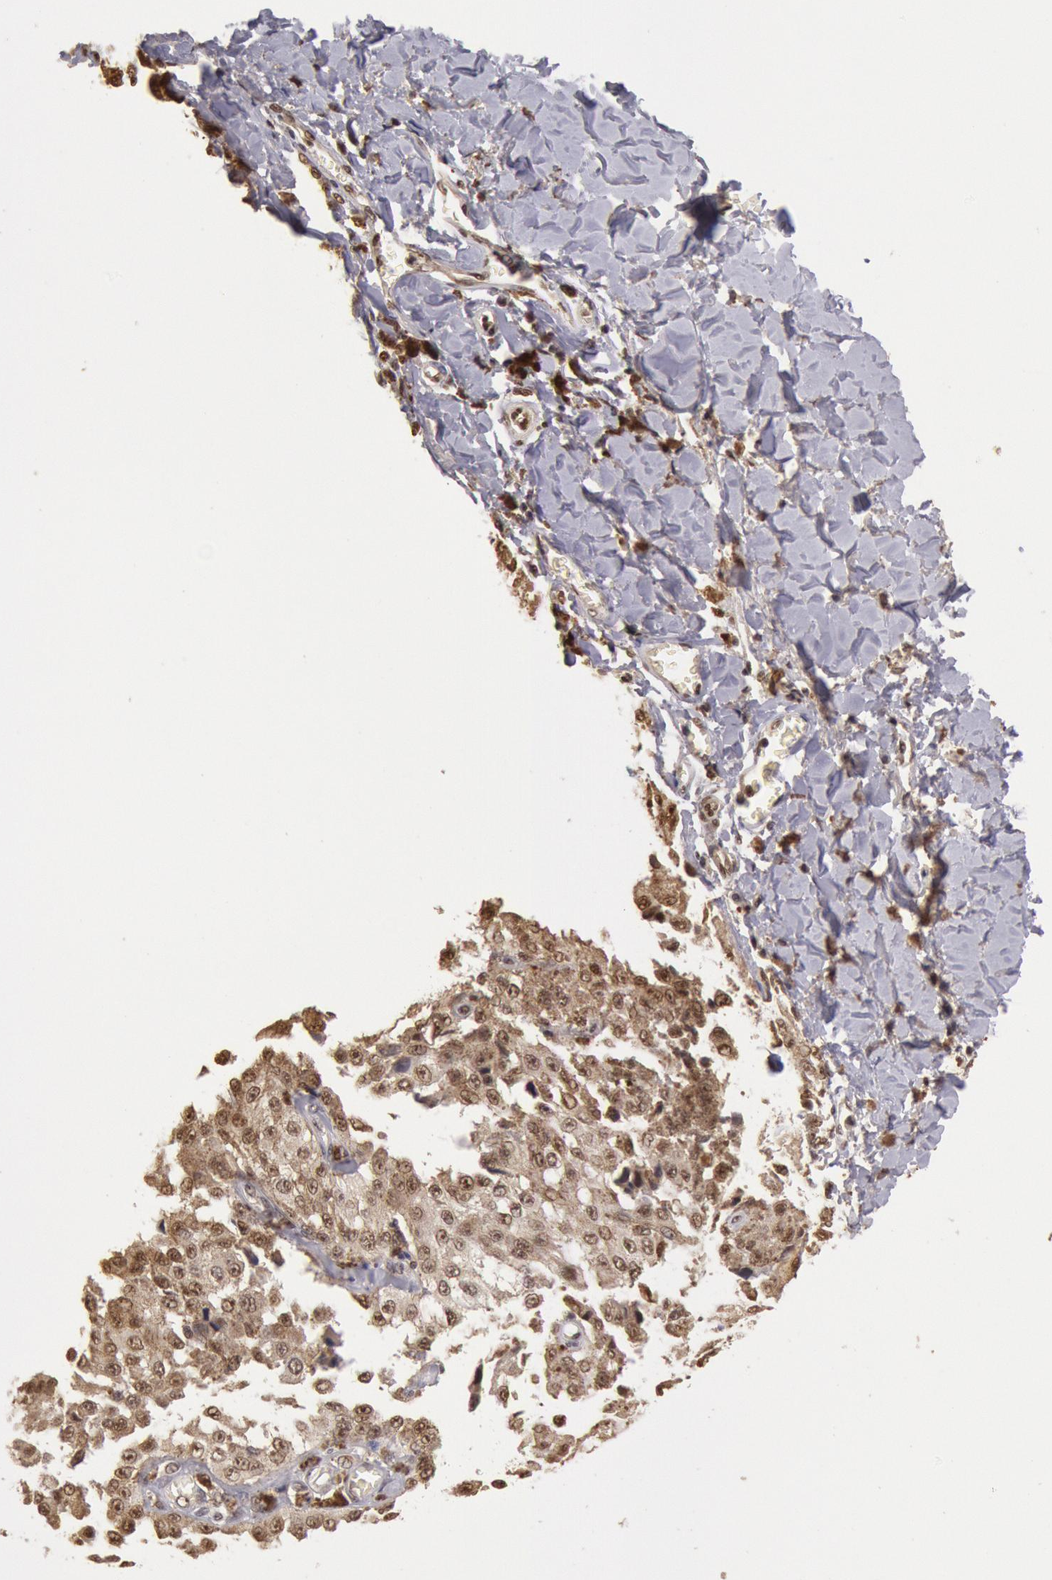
{"staining": {"intensity": "moderate", "quantity": "25%-75%", "location": "nuclear"}, "tissue": "melanoma", "cell_type": "Tumor cells", "image_type": "cancer", "snomed": [{"axis": "morphology", "description": "Malignant melanoma, NOS"}, {"axis": "topography", "description": "Skin"}], "caption": "DAB (3,3'-diaminobenzidine) immunohistochemical staining of human melanoma shows moderate nuclear protein positivity in about 25%-75% of tumor cells. The staining is performed using DAB brown chromogen to label protein expression. The nuclei are counter-stained blue using hematoxylin.", "gene": "LIG4", "patient": {"sex": "female", "age": 82}}